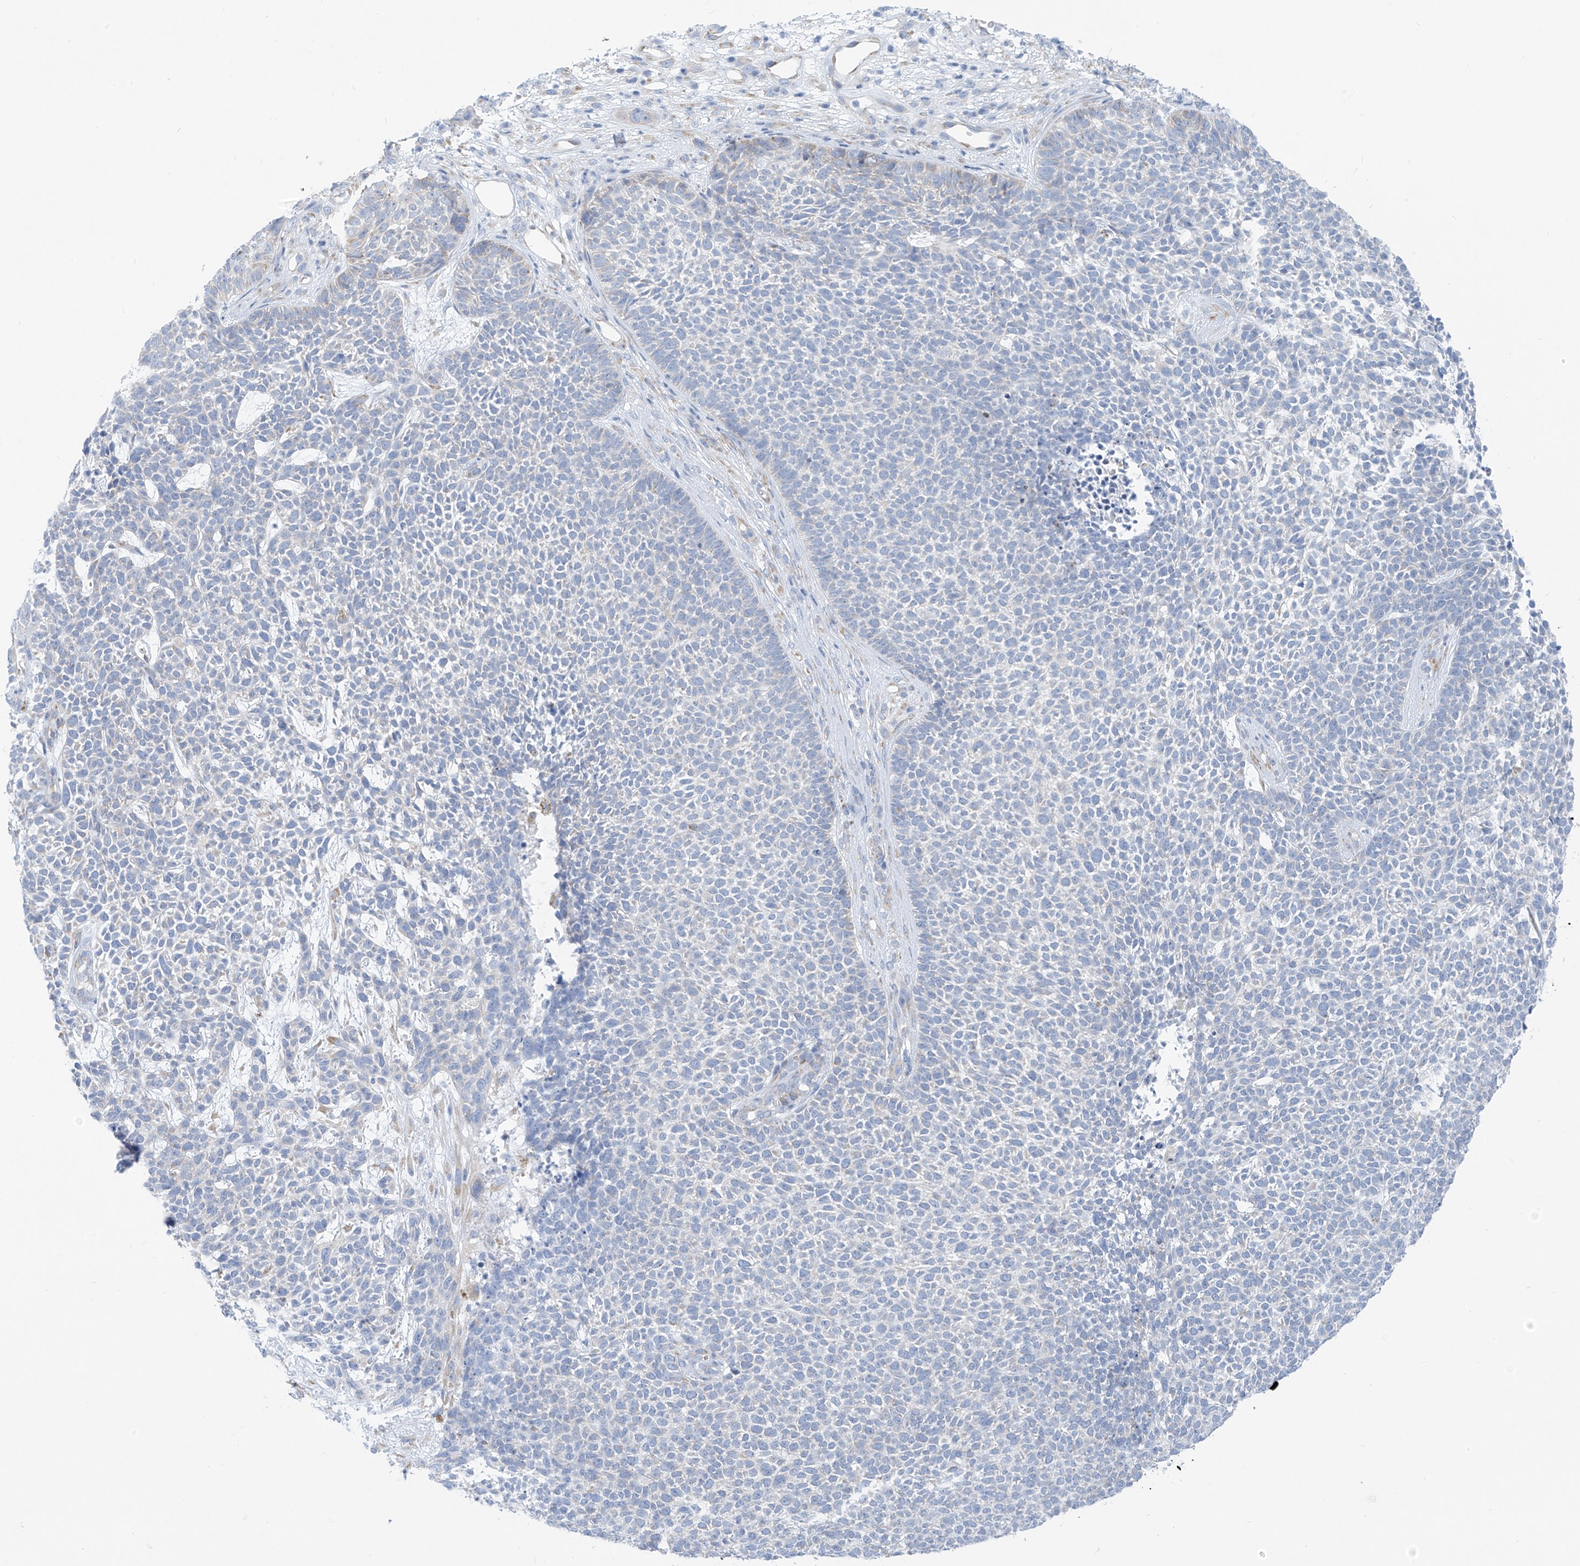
{"staining": {"intensity": "negative", "quantity": "none", "location": "none"}, "tissue": "skin cancer", "cell_type": "Tumor cells", "image_type": "cancer", "snomed": [{"axis": "morphology", "description": "Basal cell carcinoma"}, {"axis": "topography", "description": "Skin"}], "caption": "Photomicrograph shows no protein positivity in tumor cells of skin cancer tissue.", "gene": "RCN2", "patient": {"sex": "female", "age": 84}}